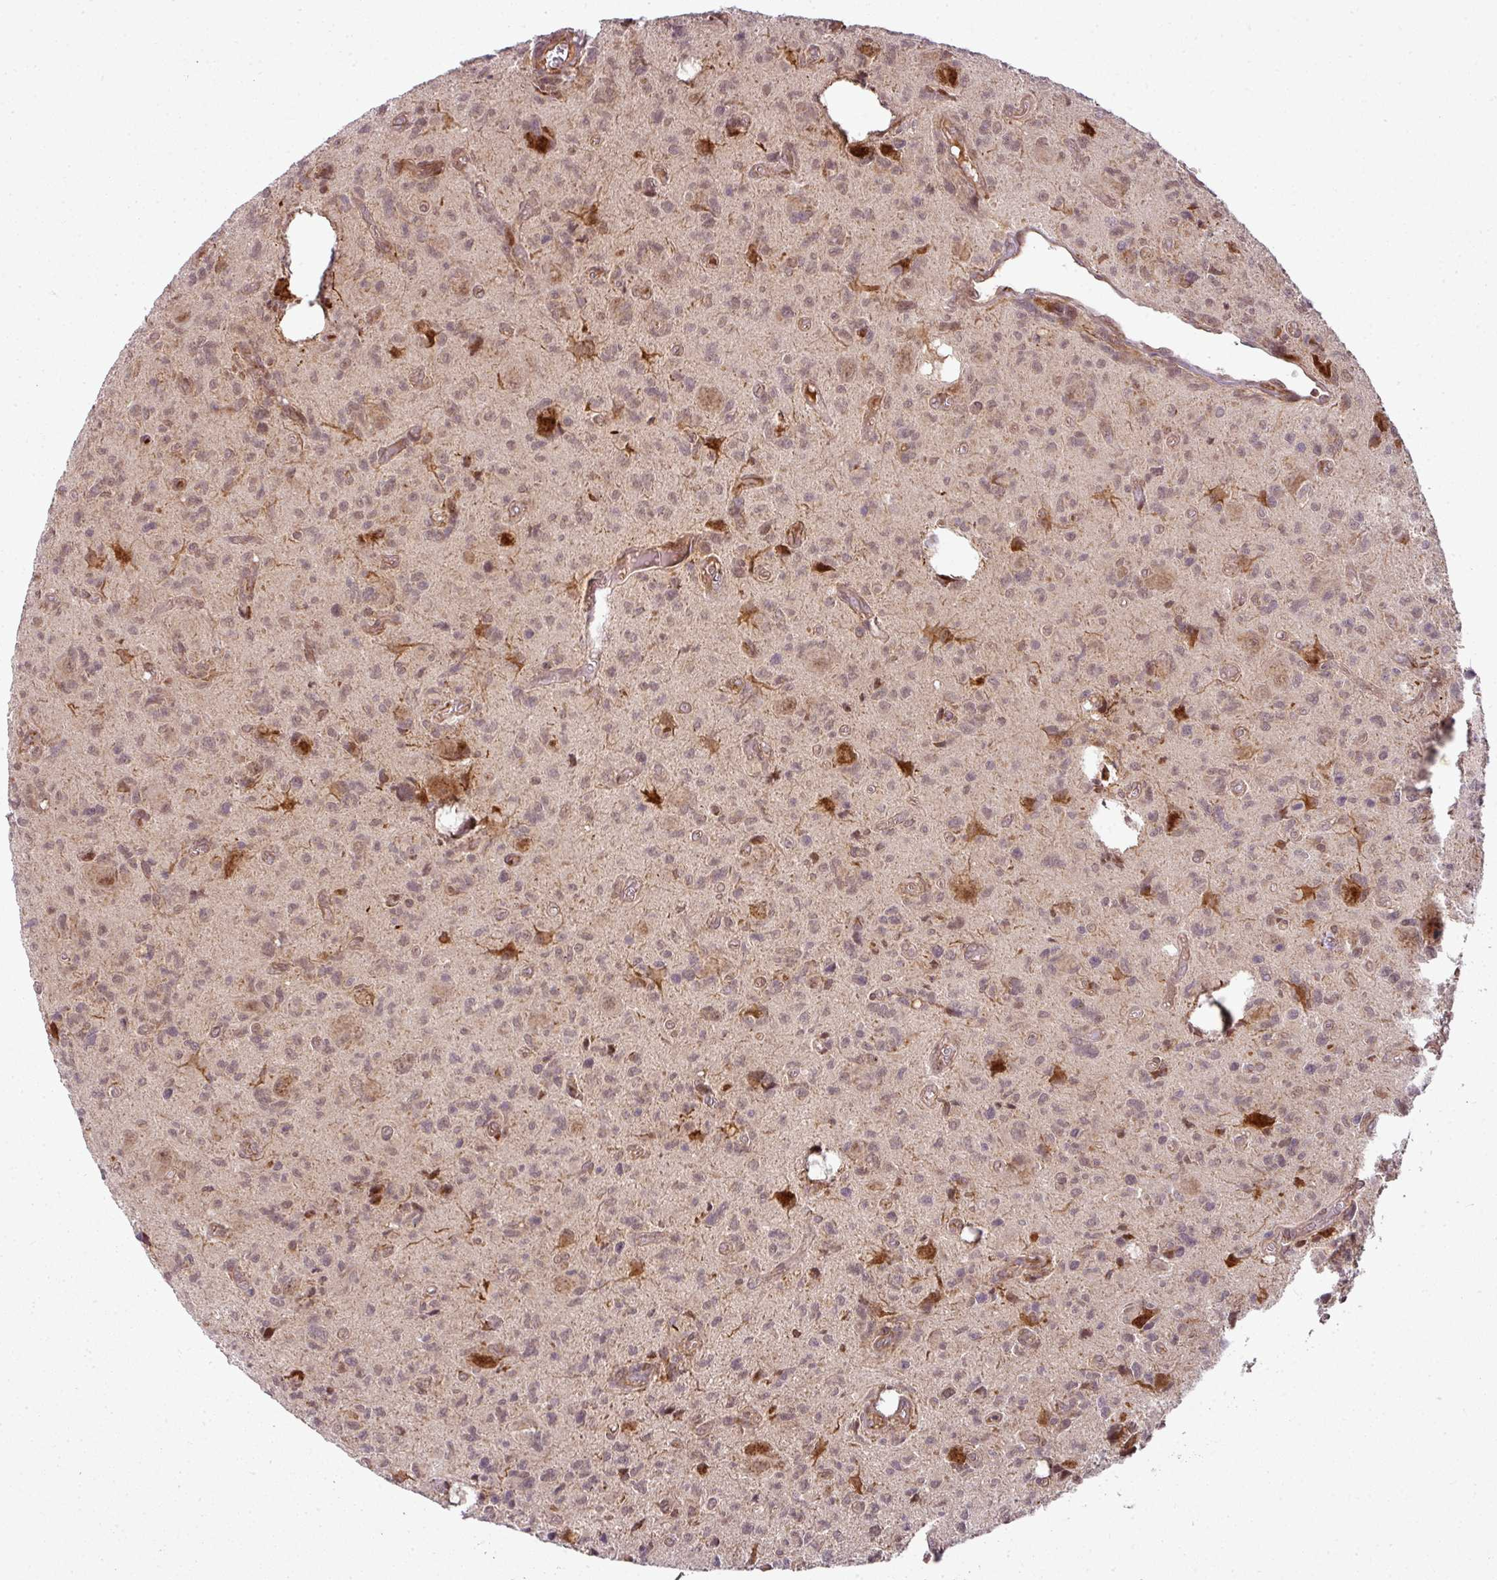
{"staining": {"intensity": "weak", "quantity": "25%-75%", "location": "nuclear"}, "tissue": "glioma", "cell_type": "Tumor cells", "image_type": "cancer", "snomed": [{"axis": "morphology", "description": "Glioma, malignant, High grade"}, {"axis": "topography", "description": "Brain"}], "caption": "Protein expression by IHC exhibits weak nuclear expression in approximately 25%-75% of tumor cells in glioma. Immunohistochemistry stains the protein of interest in brown and the nuclei are stained blue.", "gene": "ATAT1", "patient": {"sex": "male", "age": 76}}